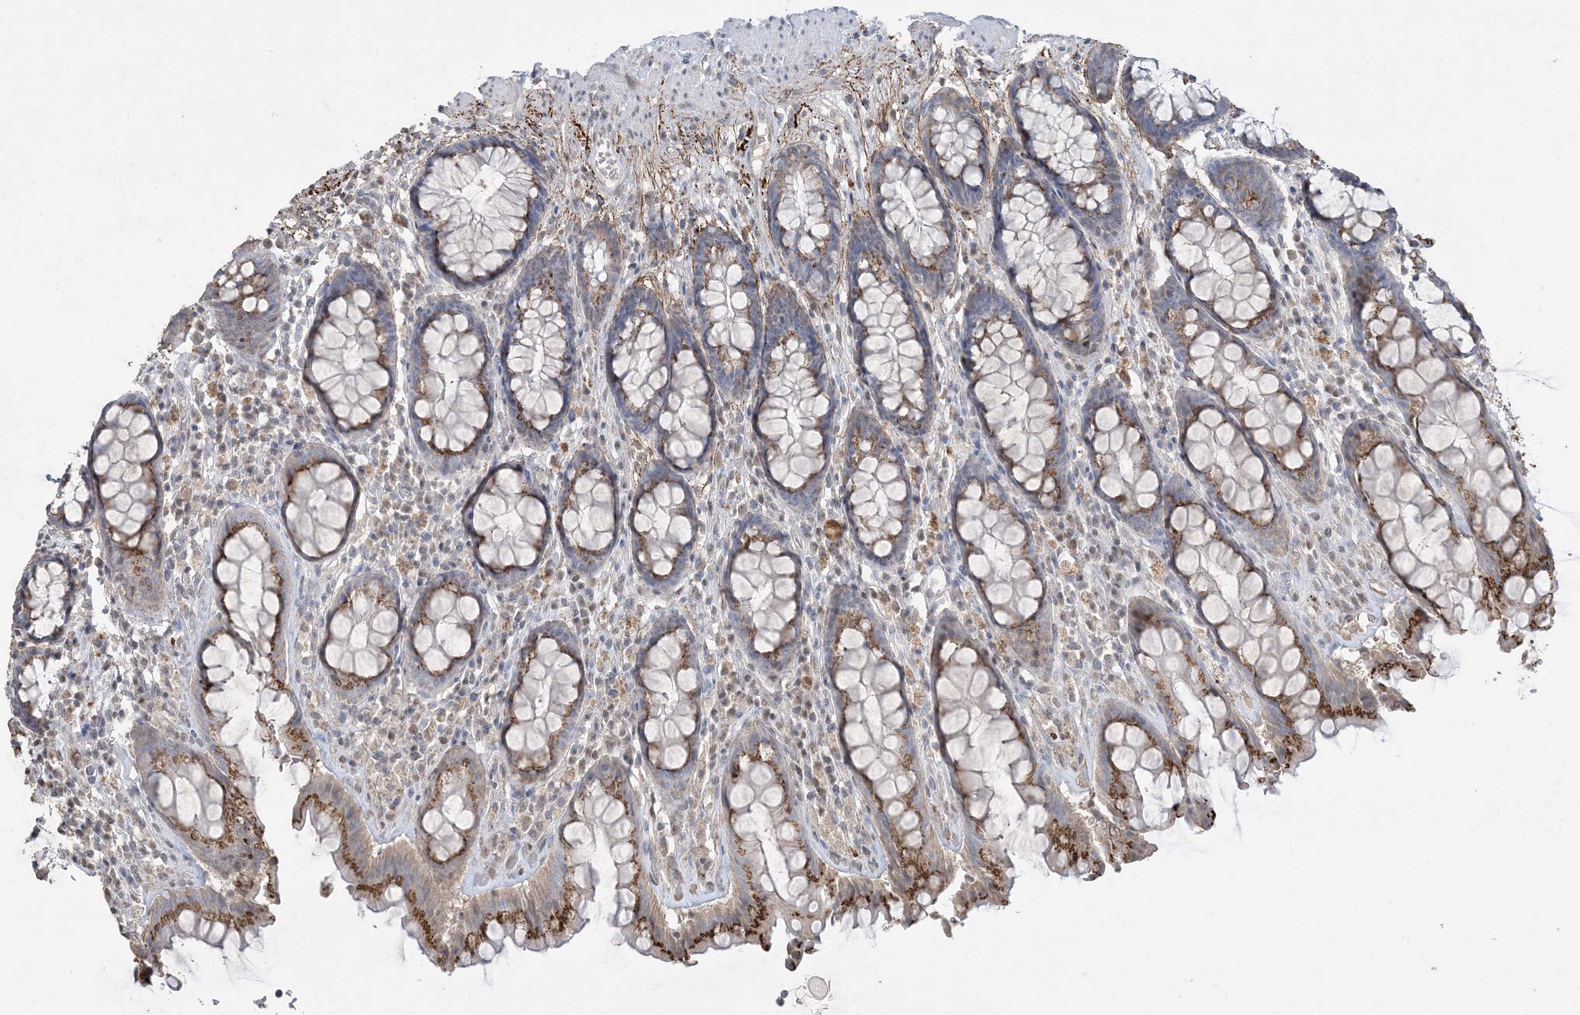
{"staining": {"intensity": "moderate", "quantity": ">75%", "location": "cytoplasmic/membranous"}, "tissue": "rectum", "cell_type": "Glandular cells", "image_type": "normal", "snomed": [{"axis": "morphology", "description": "Normal tissue, NOS"}, {"axis": "topography", "description": "Rectum"}], "caption": "Rectum stained for a protein reveals moderate cytoplasmic/membranous positivity in glandular cells. (DAB (3,3'-diaminobenzidine) IHC, brown staining for protein, blue staining for nuclei).", "gene": "XRN1", "patient": {"sex": "male", "age": 64}}